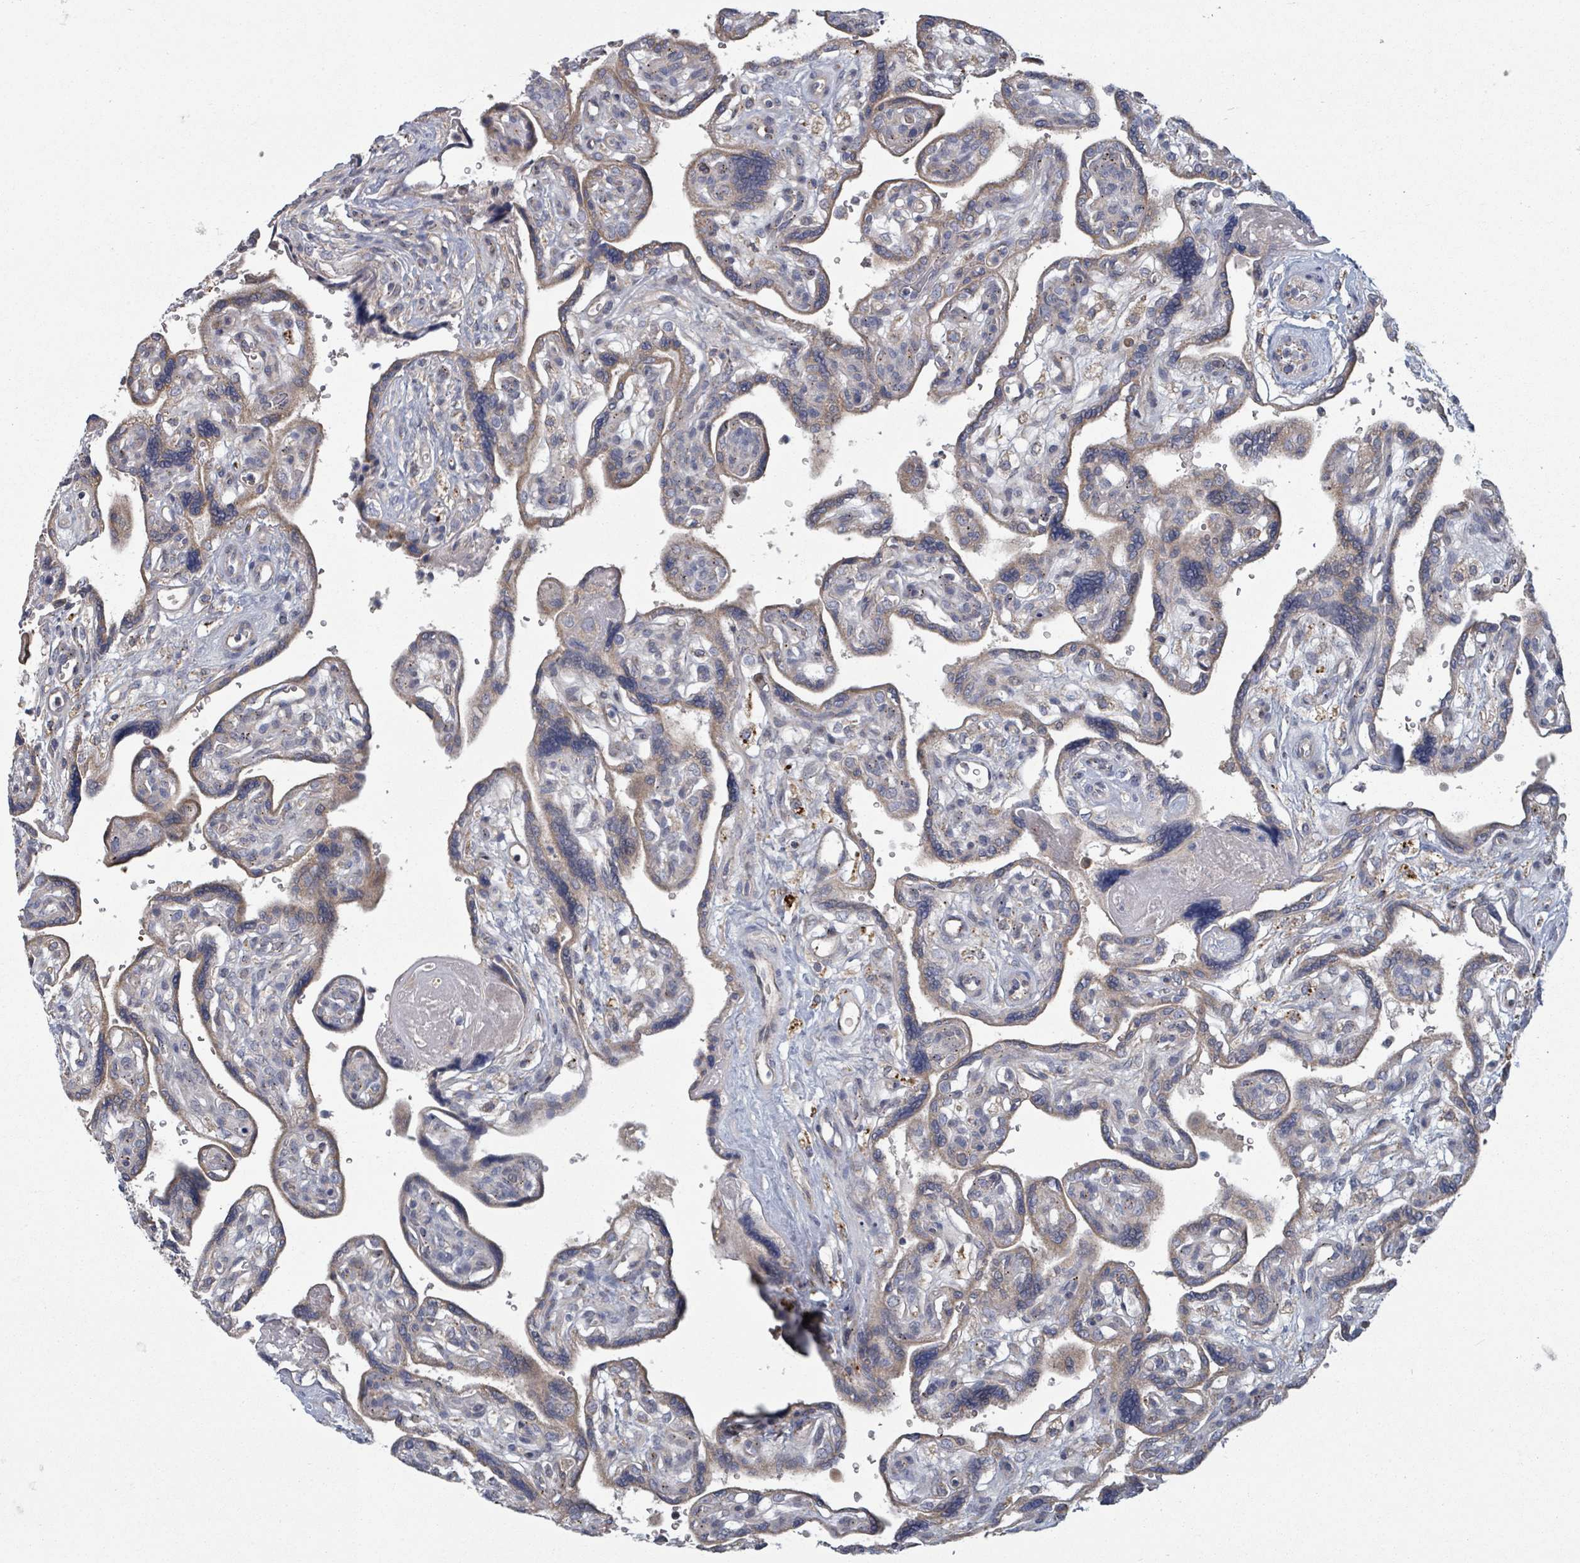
{"staining": {"intensity": "weak", "quantity": ">75%", "location": "cytoplasmic/membranous"}, "tissue": "placenta", "cell_type": "Decidual cells", "image_type": "normal", "snomed": [{"axis": "morphology", "description": "Normal tissue, NOS"}, {"axis": "topography", "description": "Placenta"}], "caption": "The photomicrograph demonstrates staining of unremarkable placenta, revealing weak cytoplasmic/membranous protein positivity (brown color) within decidual cells.", "gene": "GABBR1", "patient": {"sex": "female", "age": 39}}